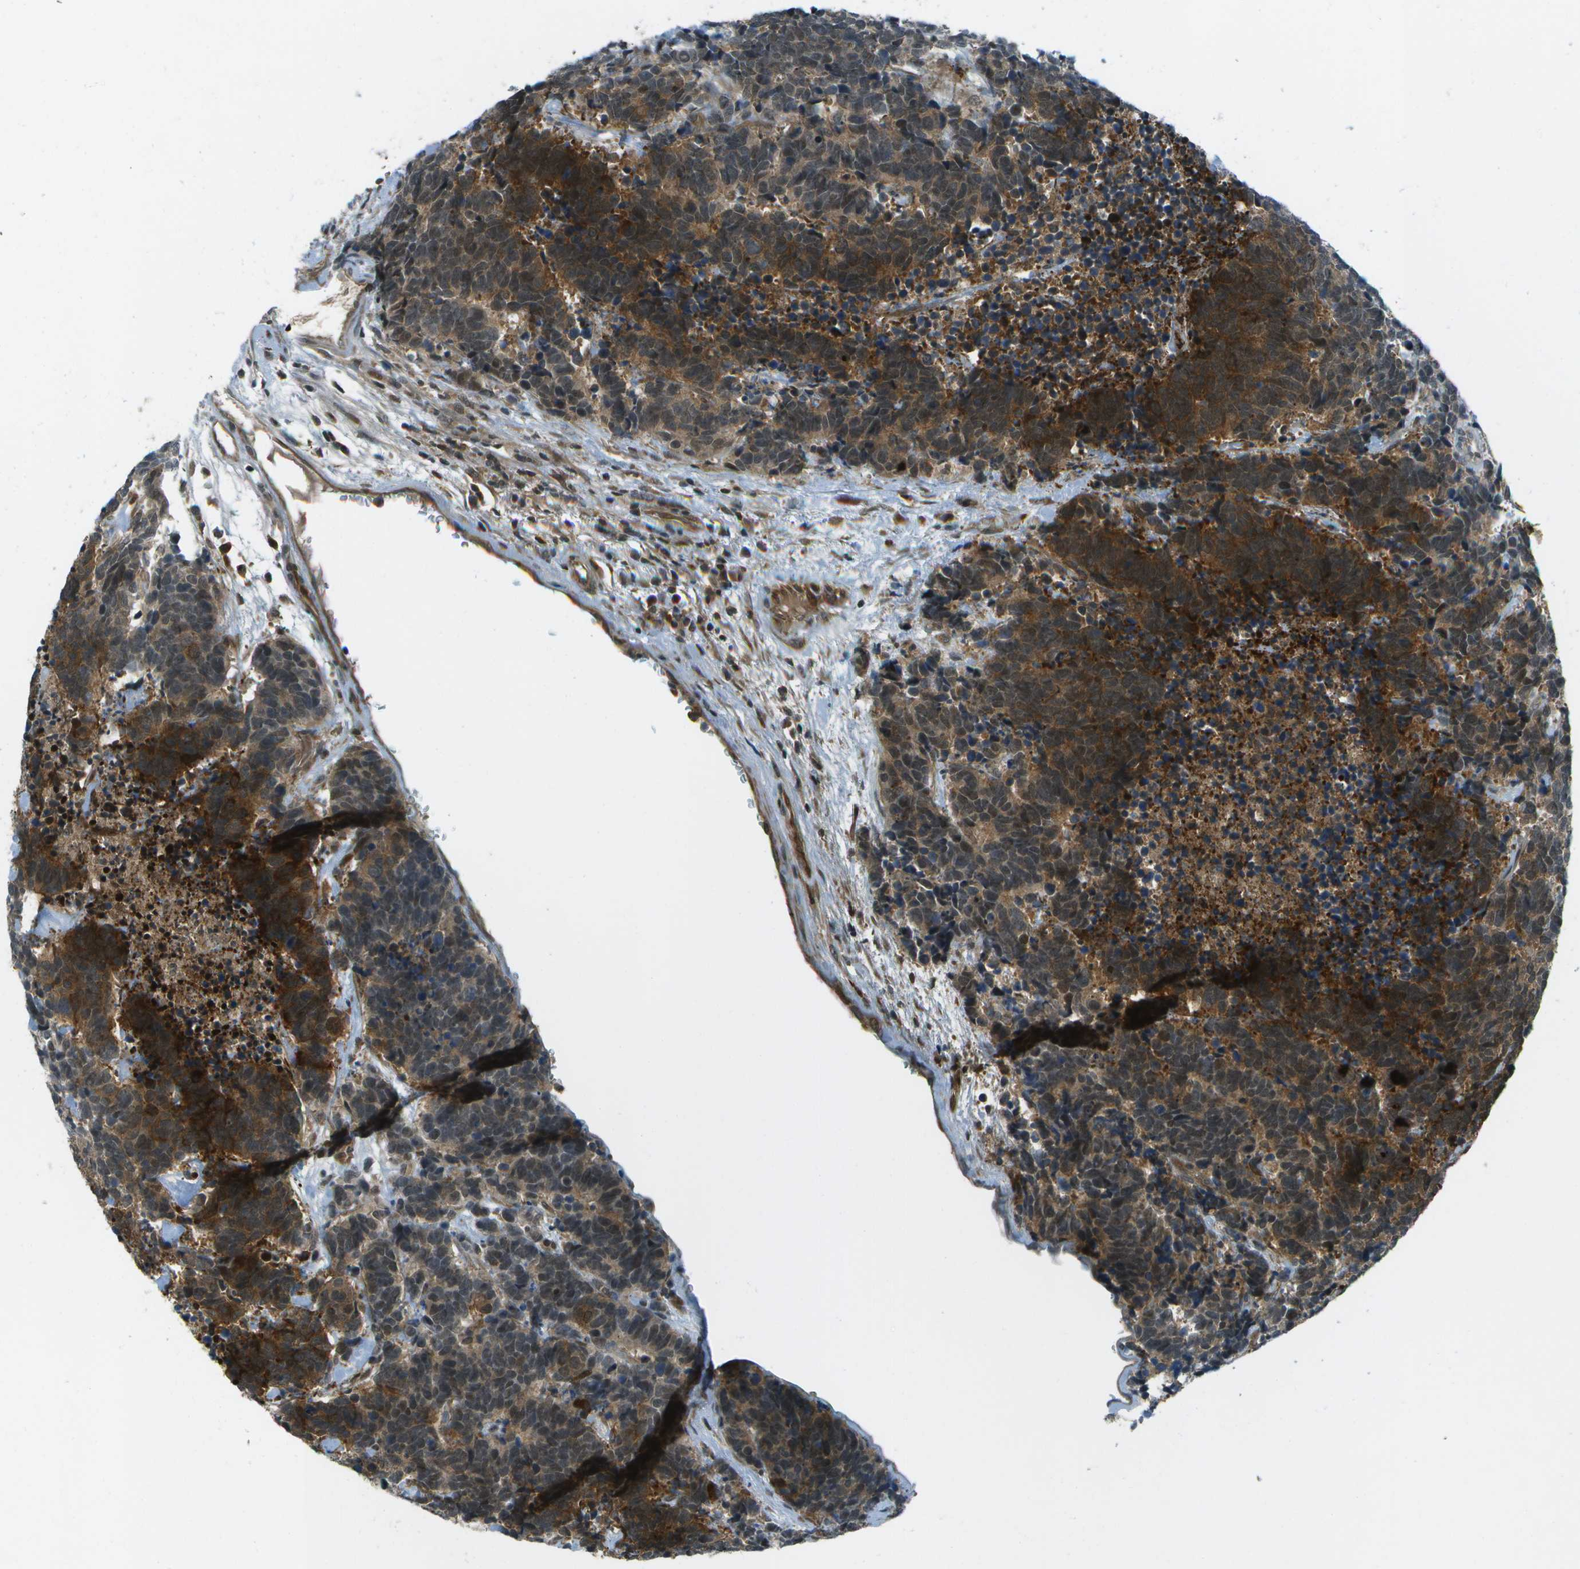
{"staining": {"intensity": "strong", "quantity": ">75%", "location": "cytoplasmic/membranous"}, "tissue": "carcinoid", "cell_type": "Tumor cells", "image_type": "cancer", "snomed": [{"axis": "morphology", "description": "Carcinoma, NOS"}, {"axis": "morphology", "description": "Carcinoid, malignant, NOS"}, {"axis": "topography", "description": "Urinary bladder"}], "caption": "Strong cytoplasmic/membranous protein expression is identified in approximately >75% of tumor cells in carcinoid.", "gene": "TMEM19", "patient": {"sex": "male", "age": 57}}